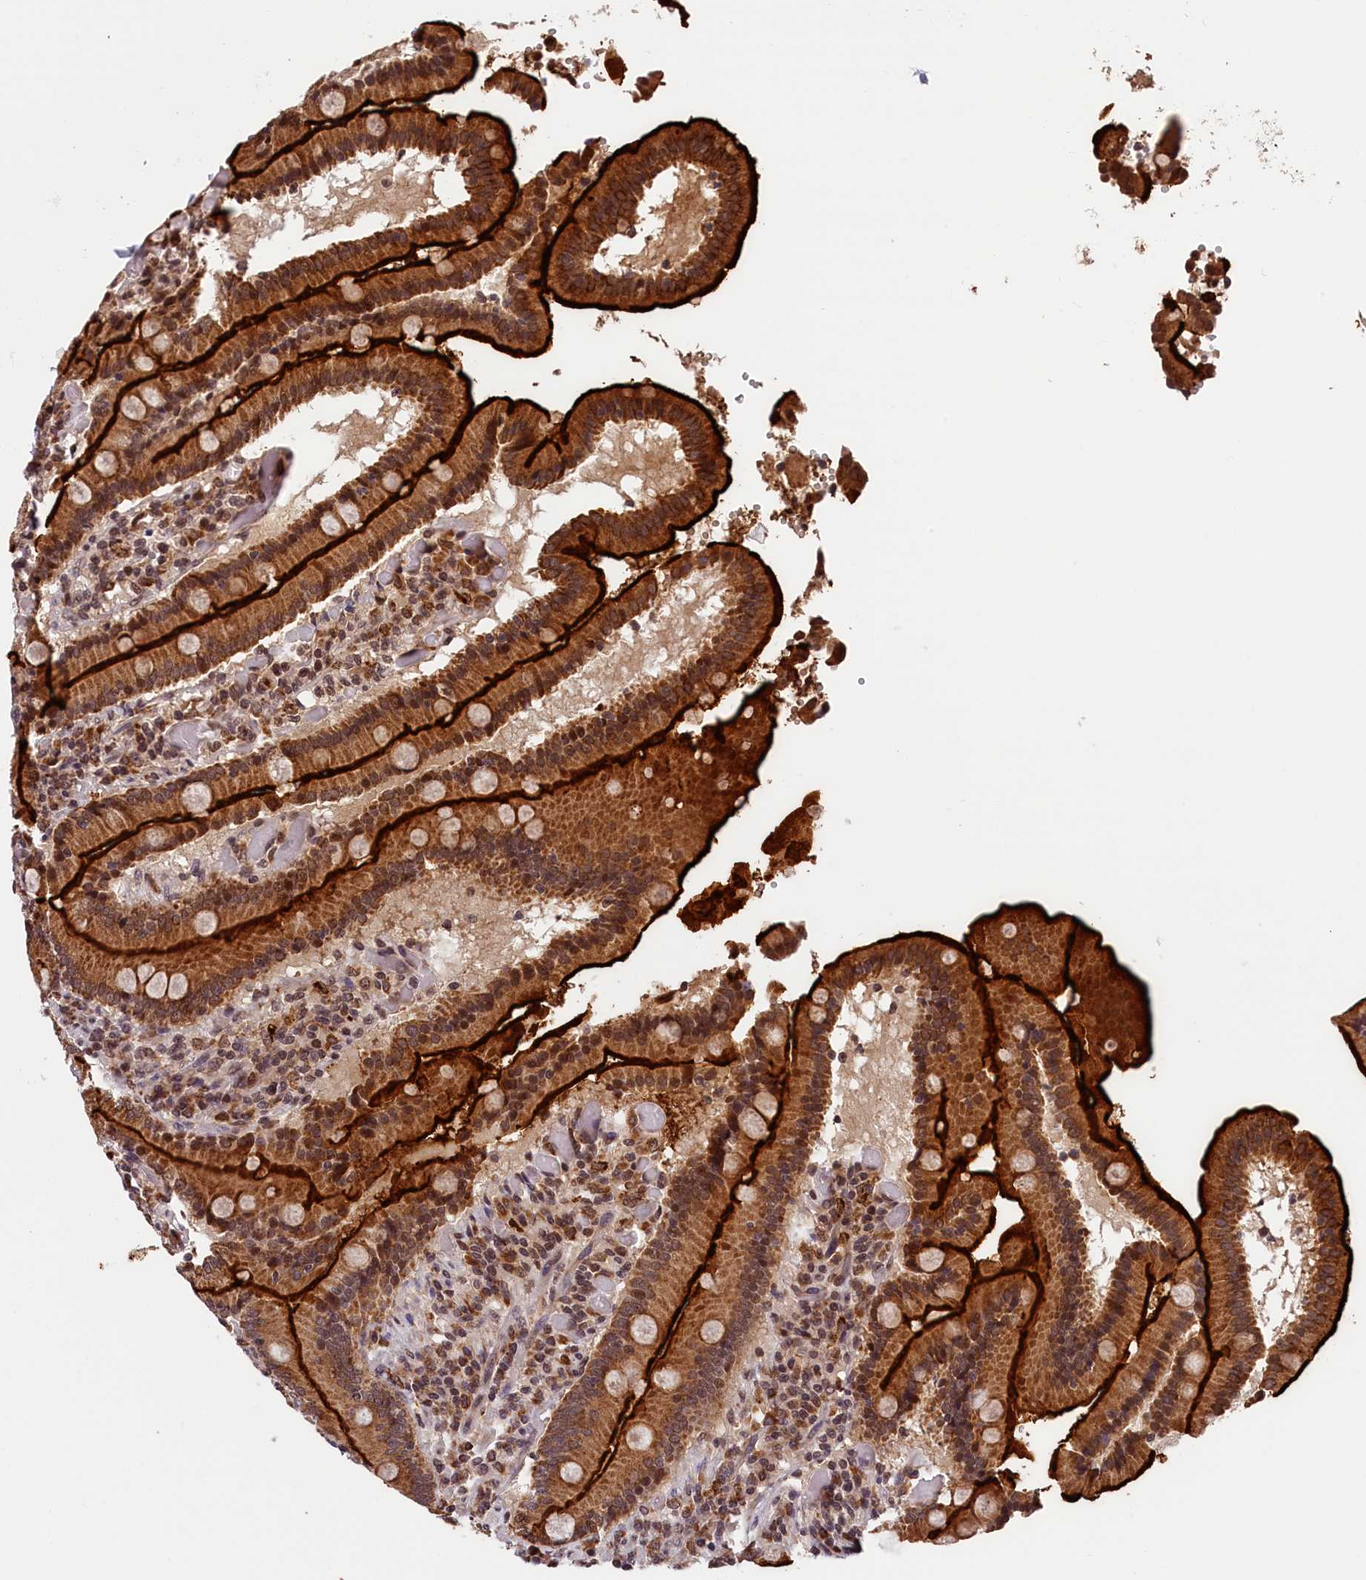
{"staining": {"intensity": "strong", "quantity": ">75%", "location": "cytoplasmic/membranous,nuclear"}, "tissue": "duodenum", "cell_type": "Glandular cells", "image_type": "normal", "snomed": [{"axis": "morphology", "description": "Normal tissue, NOS"}, {"axis": "topography", "description": "Duodenum"}], "caption": "Unremarkable duodenum exhibits strong cytoplasmic/membranous,nuclear expression in about >75% of glandular cells (Brightfield microscopy of DAB IHC at high magnification)..", "gene": "KCNK6", "patient": {"sex": "female", "age": 62}}